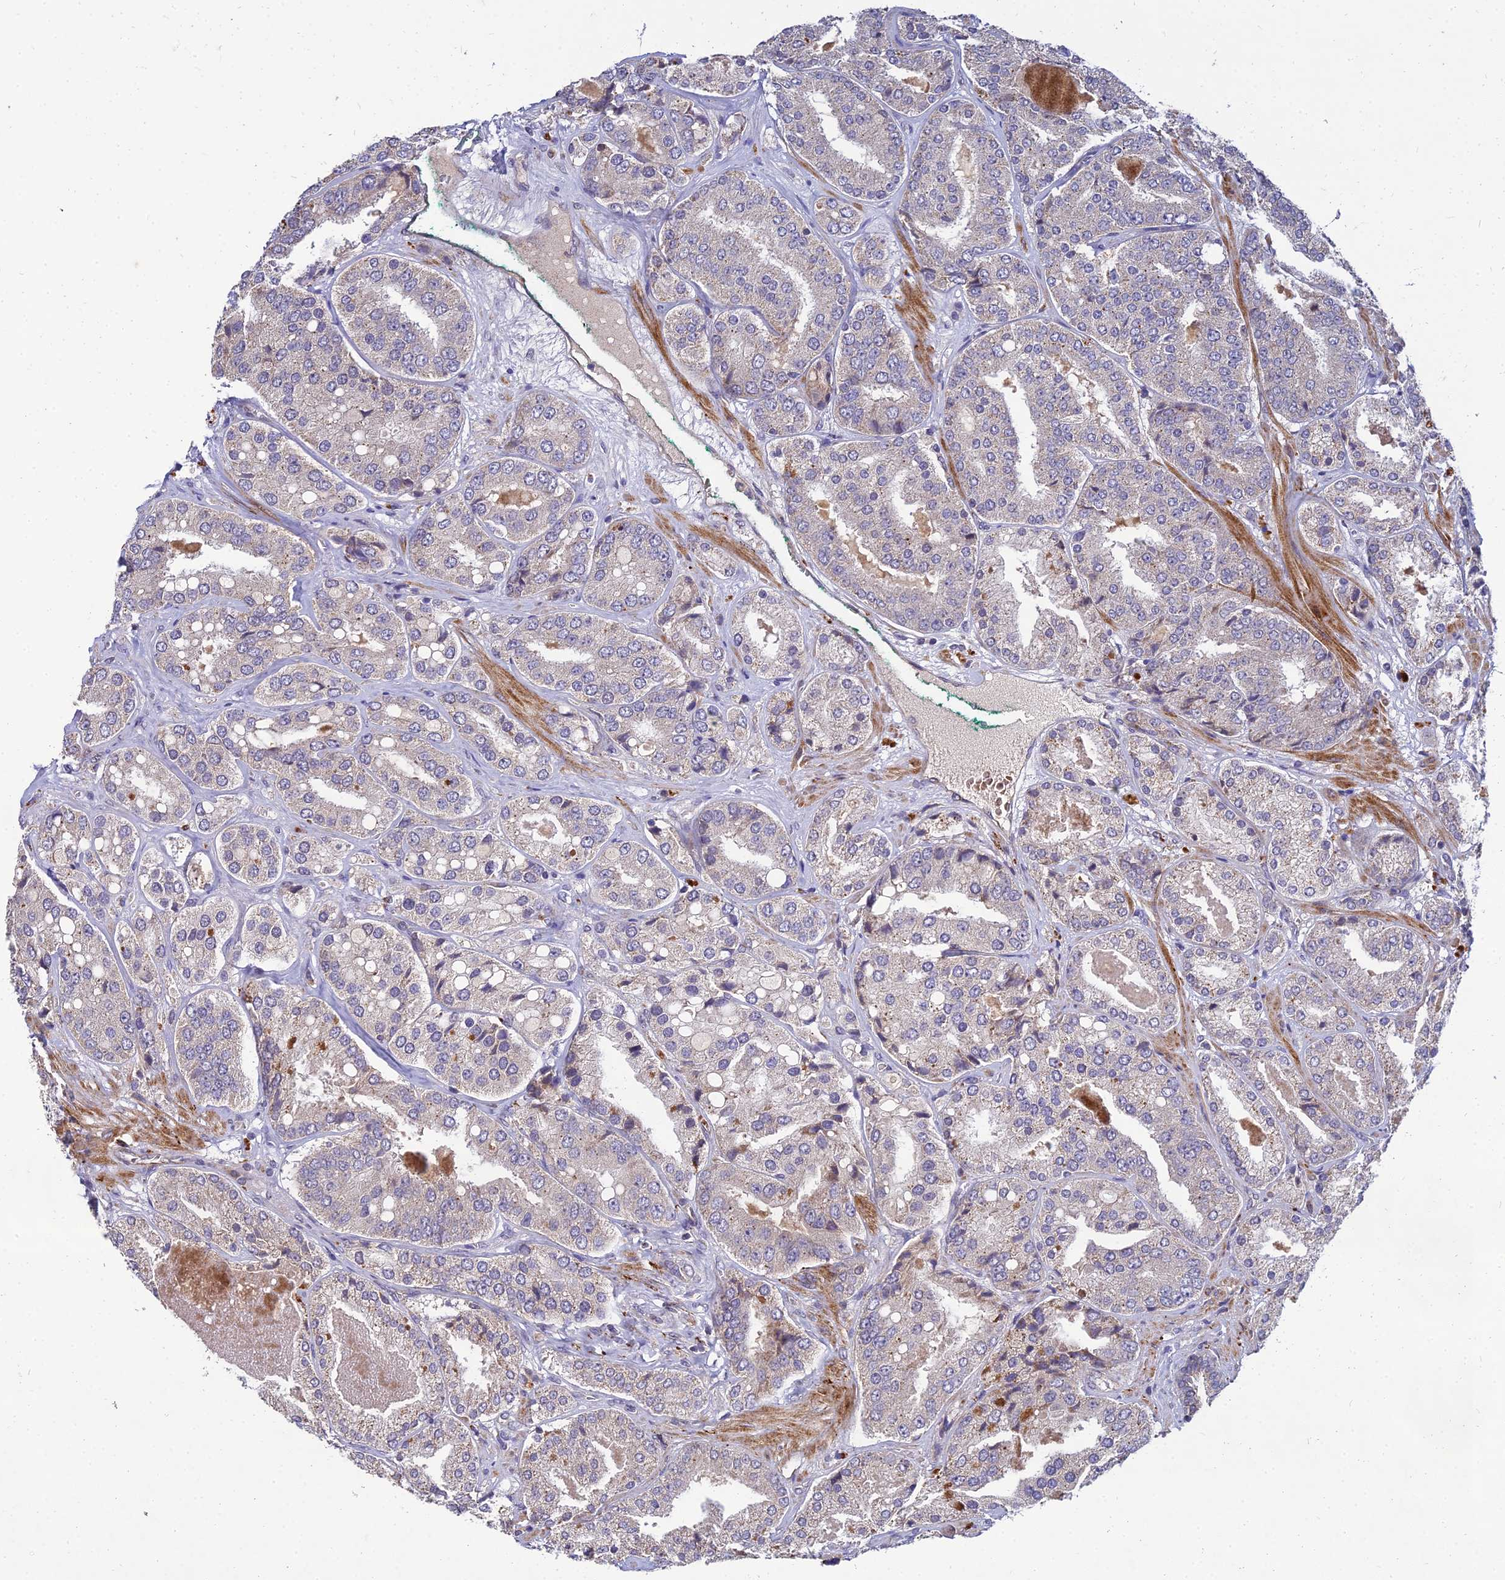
{"staining": {"intensity": "weak", "quantity": "25%-75%", "location": "cytoplasmic/membranous"}, "tissue": "prostate cancer", "cell_type": "Tumor cells", "image_type": "cancer", "snomed": [{"axis": "morphology", "description": "Adenocarcinoma, High grade"}, {"axis": "topography", "description": "Prostate"}], "caption": "Immunohistochemistry (DAB (3,3'-diaminobenzidine)) staining of human high-grade adenocarcinoma (prostate) displays weak cytoplasmic/membranous protein staining in about 25%-75% of tumor cells.", "gene": "NPY", "patient": {"sex": "male", "age": 63}}